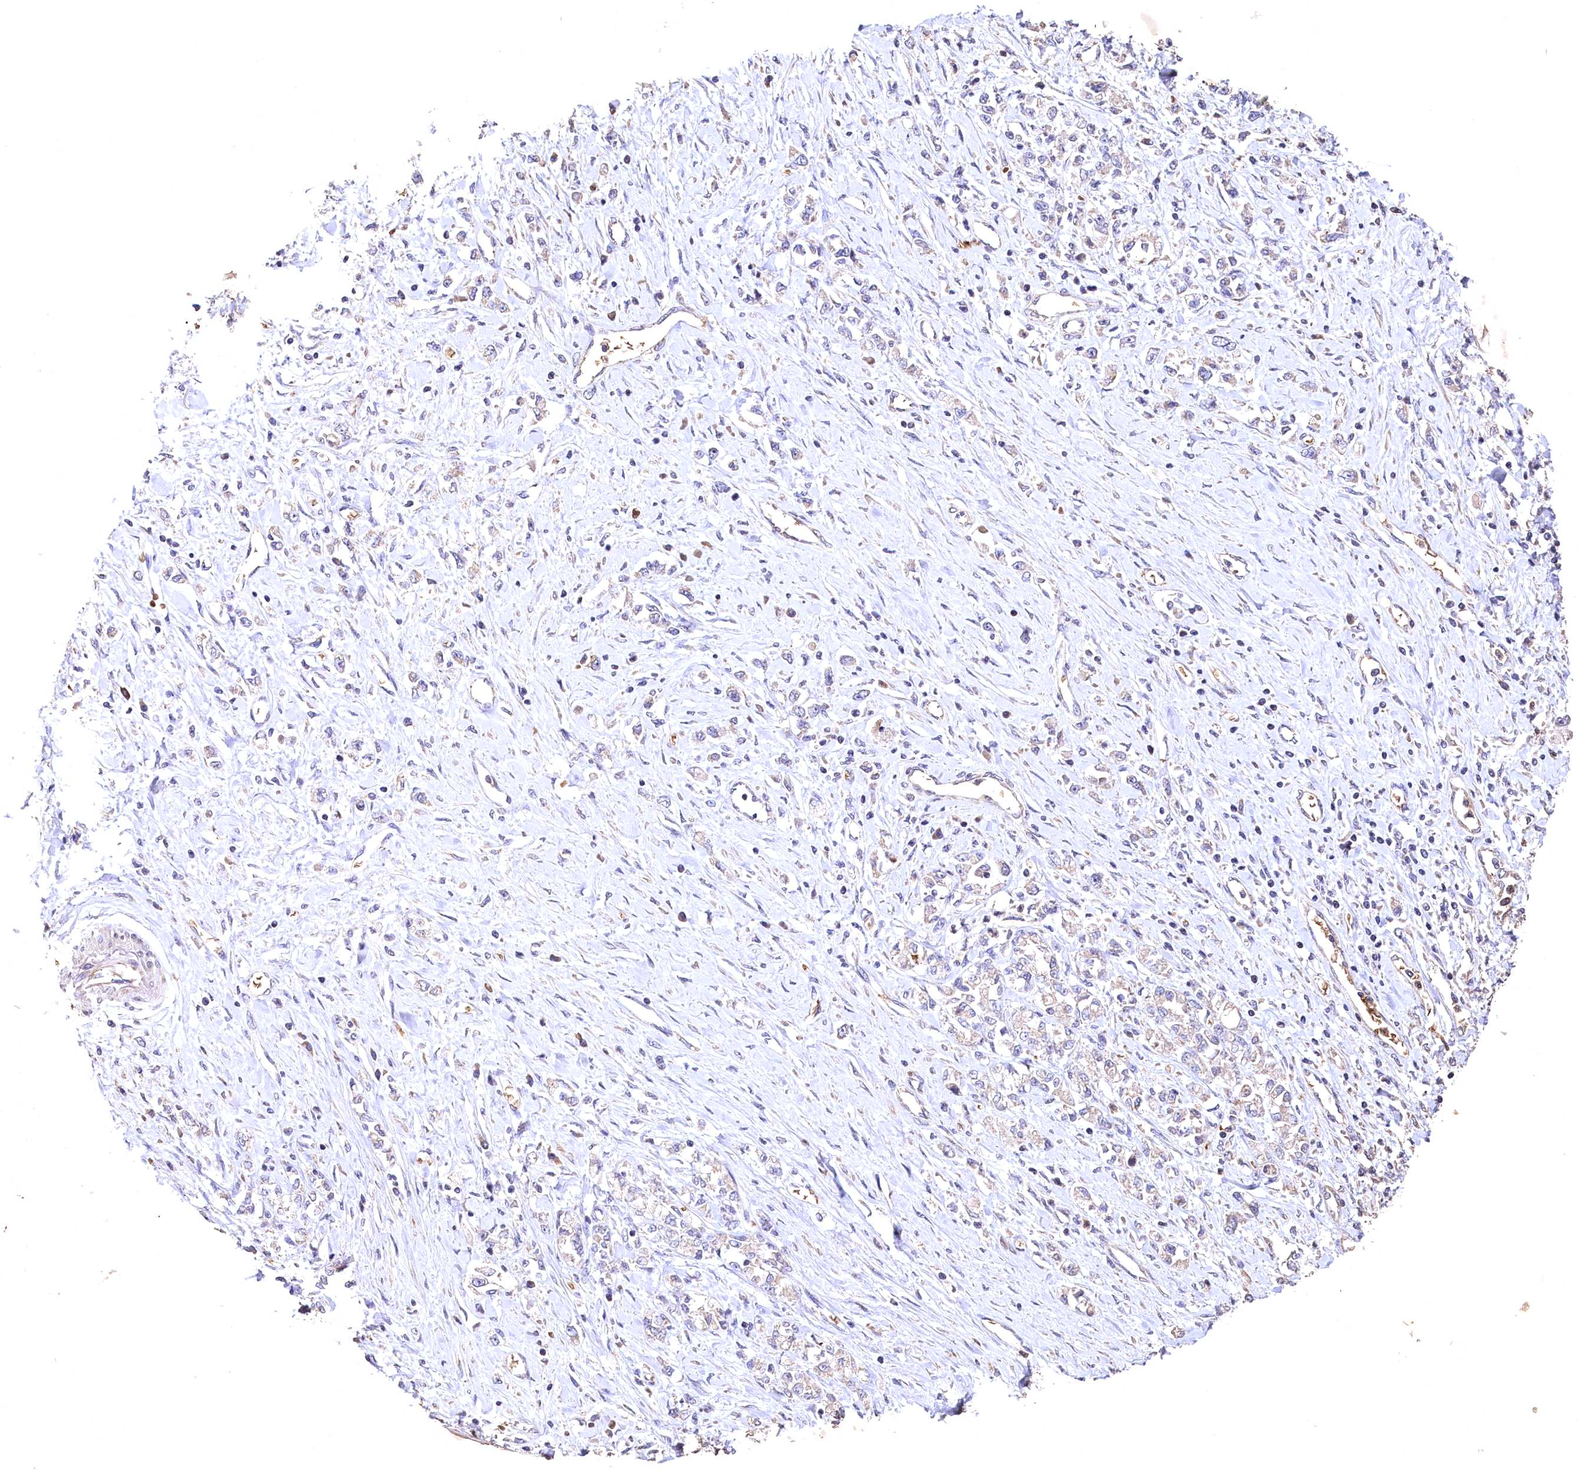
{"staining": {"intensity": "negative", "quantity": "none", "location": "none"}, "tissue": "stomach cancer", "cell_type": "Tumor cells", "image_type": "cancer", "snomed": [{"axis": "morphology", "description": "Adenocarcinoma, NOS"}, {"axis": "topography", "description": "Stomach"}], "caption": "An IHC histopathology image of stomach adenocarcinoma is shown. There is no staining in tumor cells of stomach adenocarcinoma.", "gene": "SPTA1", "patient": {"sex": "female", "age": 76}}